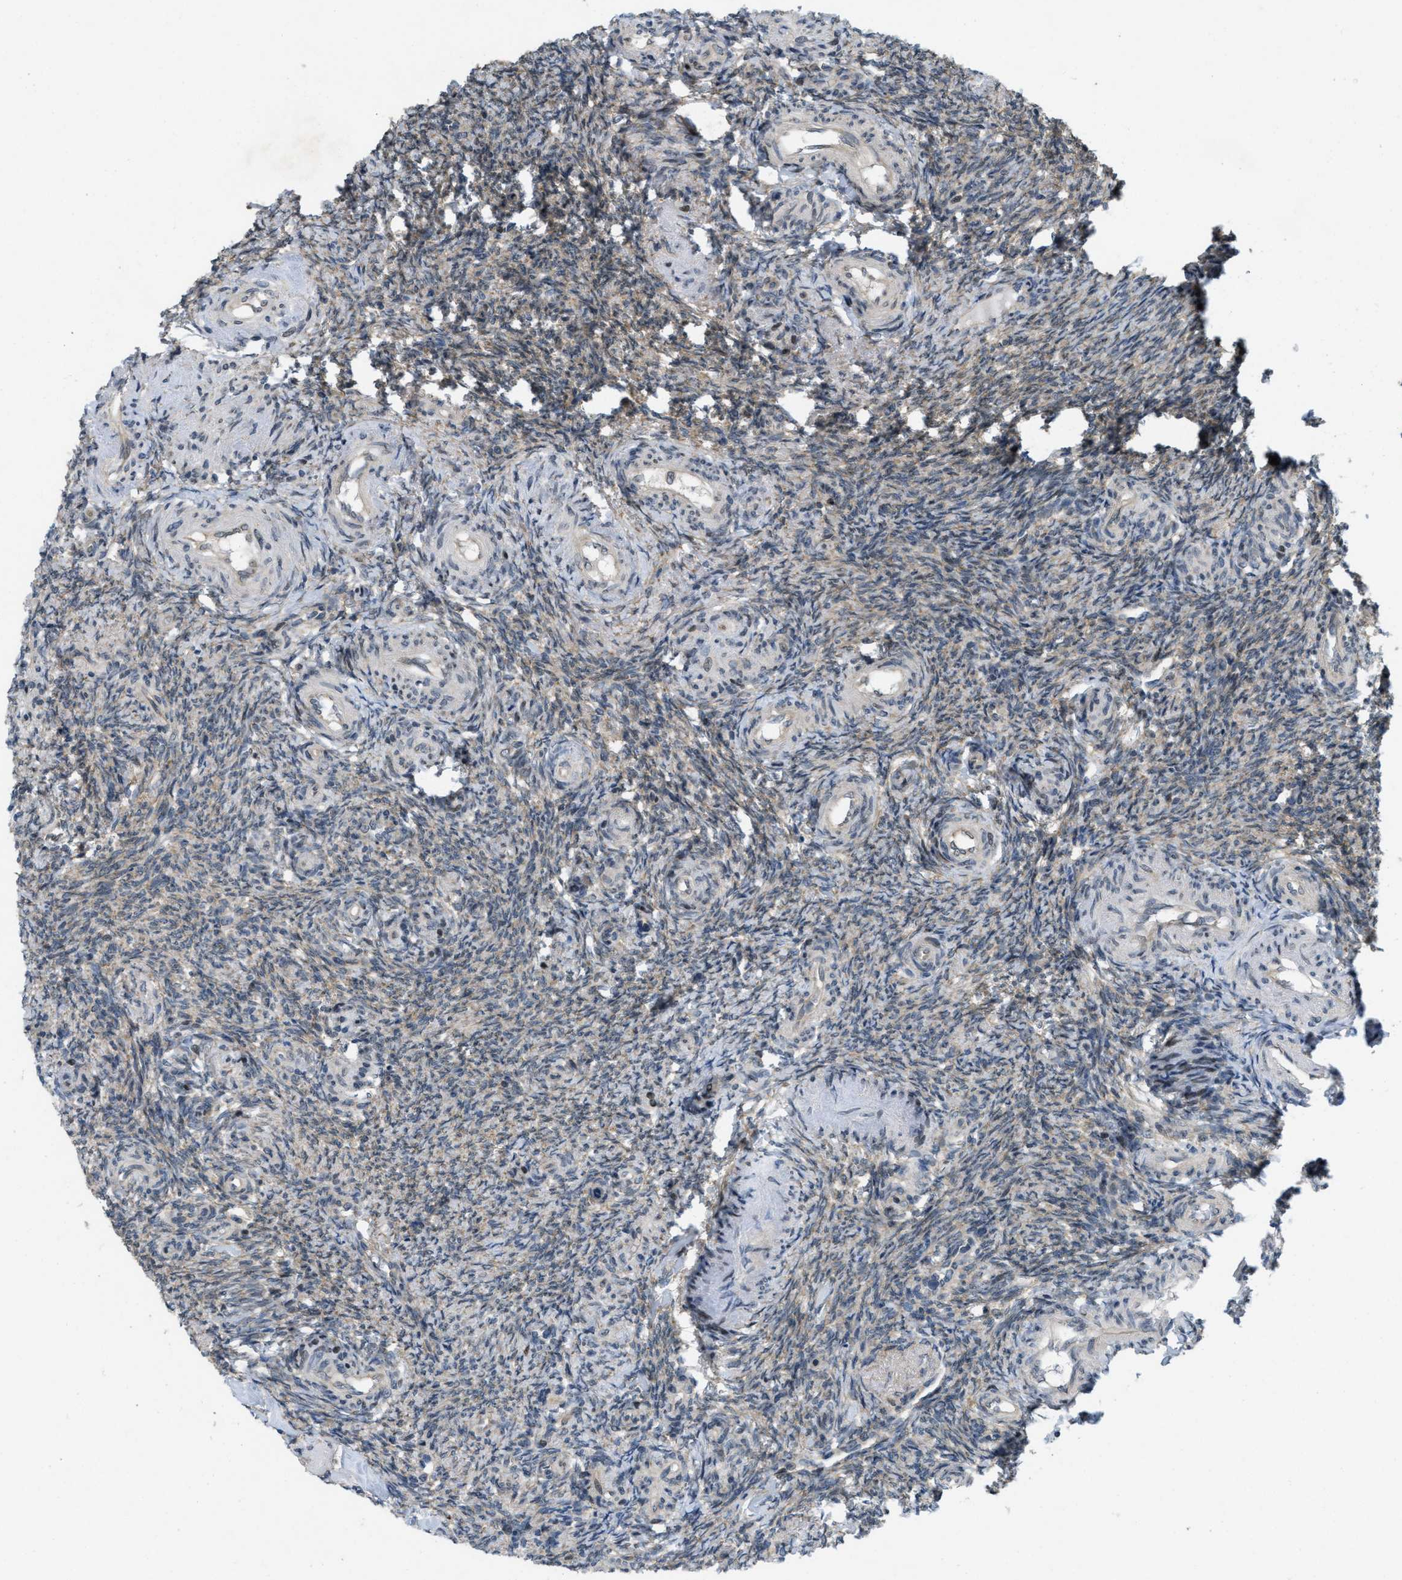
{"staining": {"intensity": "moderate", "quantity": ">75%", "location": "cytoplasmic/membranous"}, "tissue": "ovary", "cell_type": "Follicle cells", "image_type": "normal", "snomed": [{"axis": "morphology", "description": "Normal tissue, NOS"}, {"axis": "topography", "description": "Ovary"}], "caption": "IHC of normal human ovary demonstrates medium levels of moderate cytoplasmic/membranous expression in approximately >75% of follicle cells.", "gene": "IFNLR1", "patient": {"sex": "female", "age": 41}}